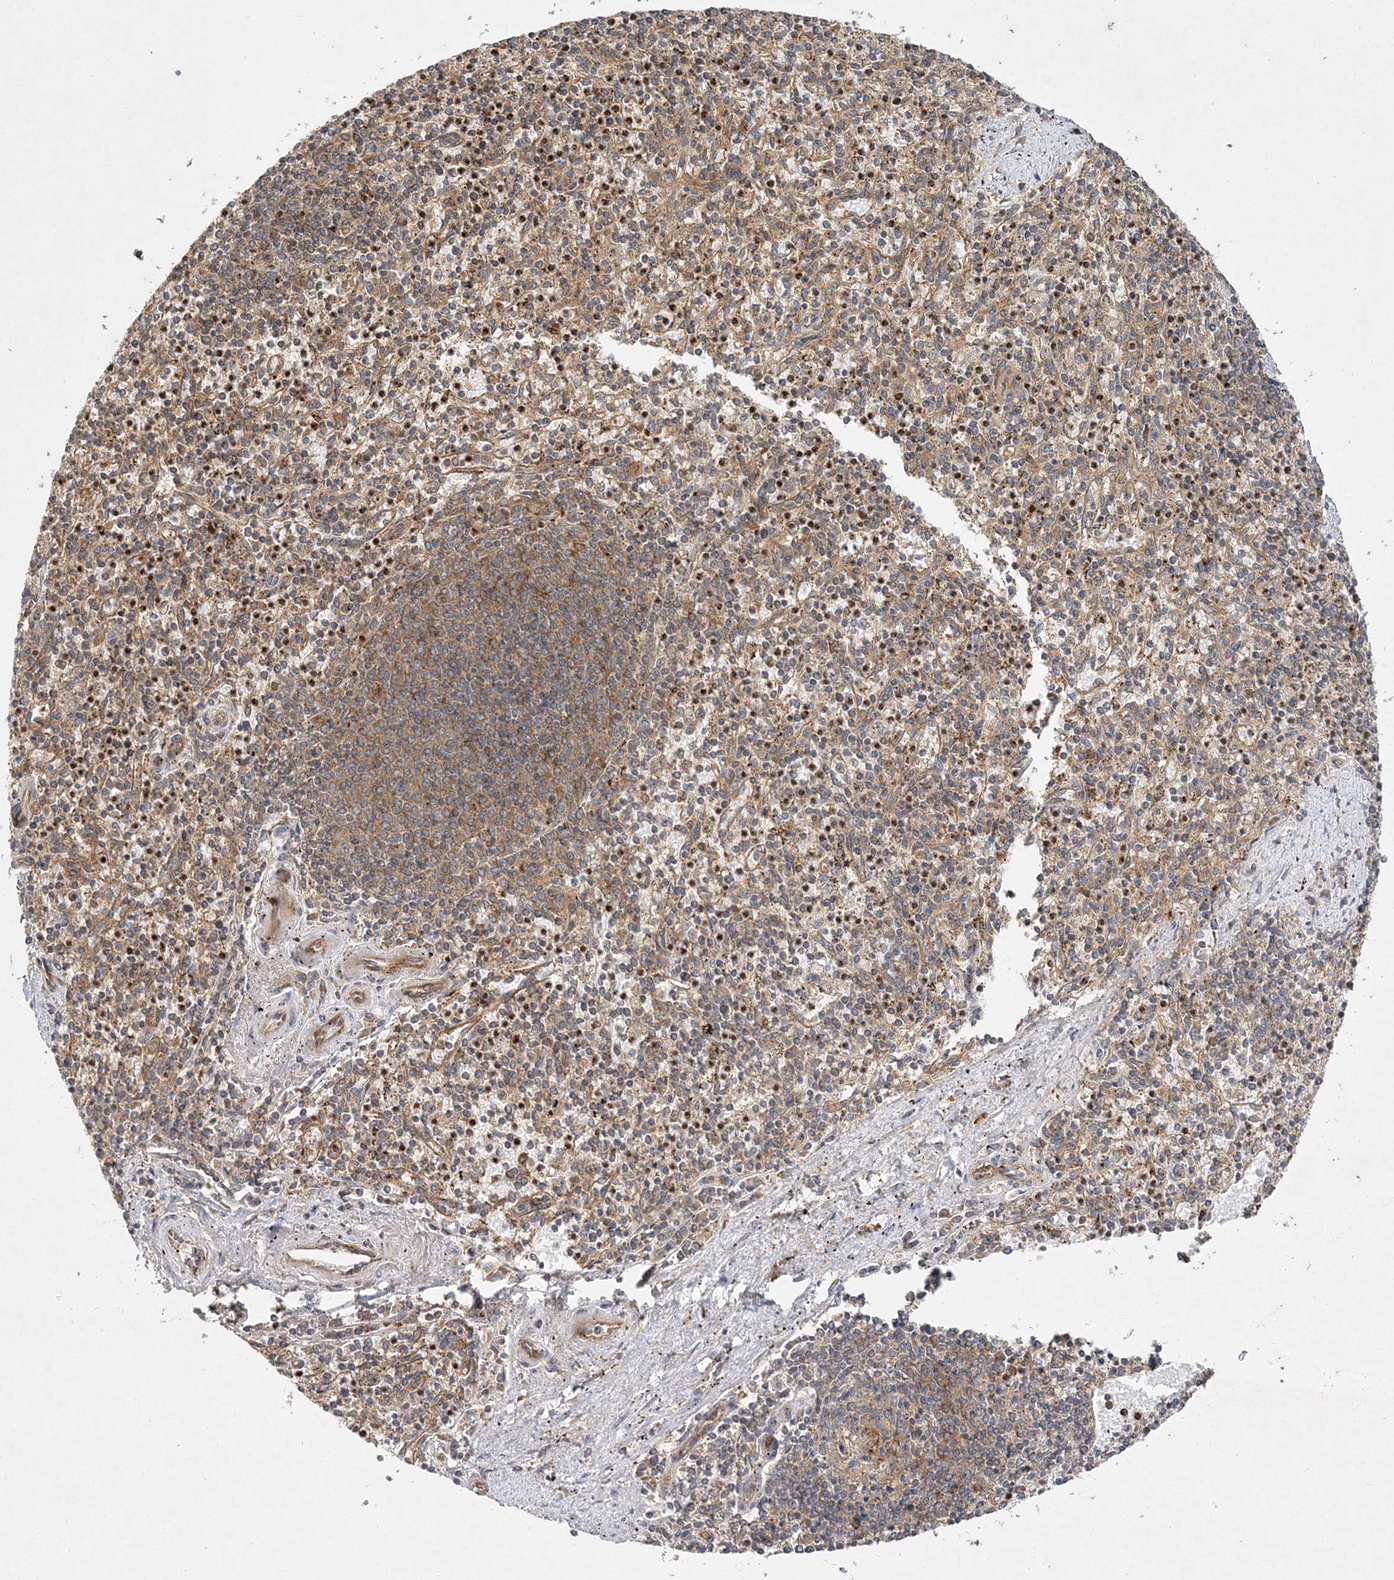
{"staining": {"intensity": "strong", "quantity": ">75%", "location": "cytoplasmic/membranous"}, "tissue": "spleen", "cell_type": "Cells in red pulp", "image_type": "normal", "snomed": [{"axis": "morphology", "description": "Normal tissue, NOS"}, {"axis": "topography", "description": "Spleen"}], "caption": "Benign spleen exhibits strong cytoplasmic/membranous expression in about >75% of cells in red pulp.", "gene": "WDR37", "patient": {"sex": "male", "age": 72}}